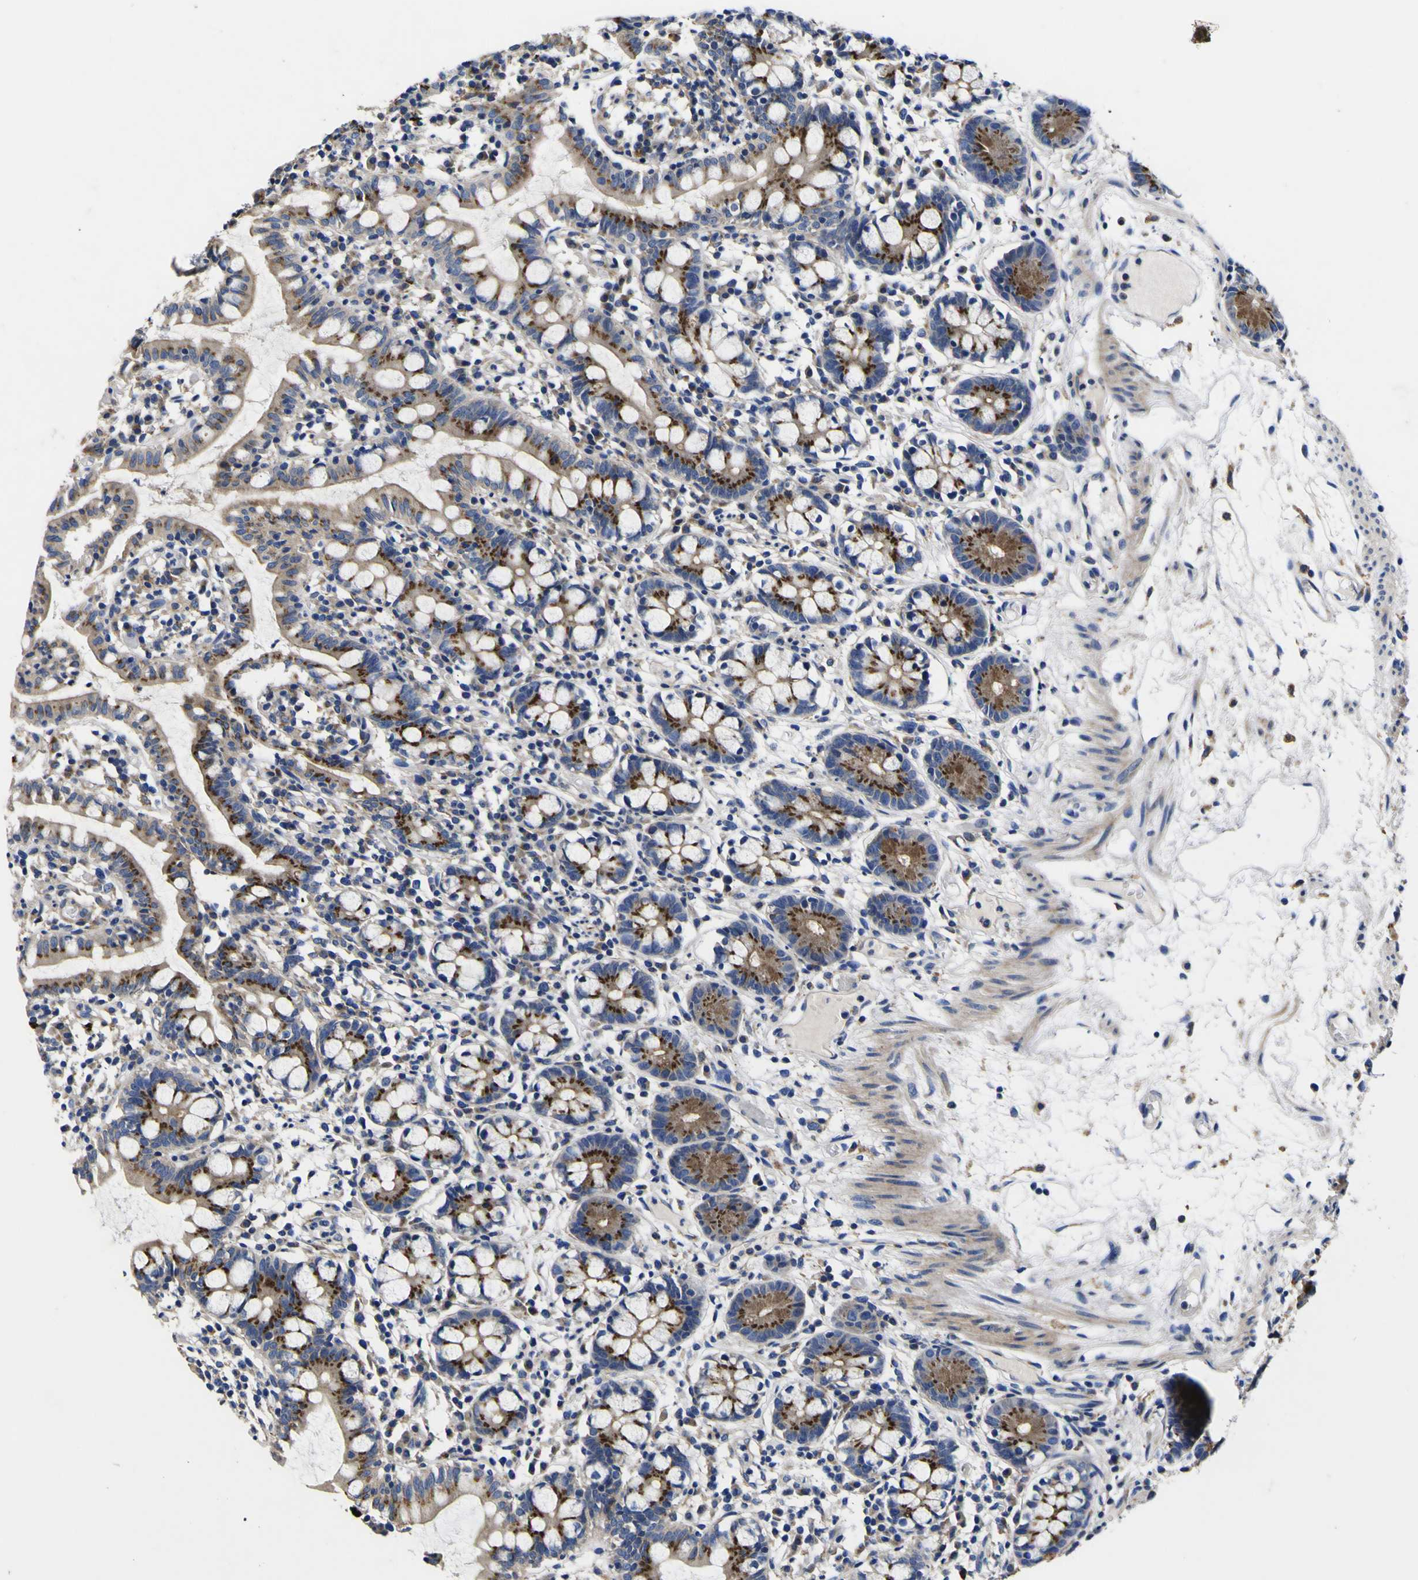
{"staining": {"intensity": "moderate", "quantity": ">75%", "location": "cytoplasmic/membranous"}, "tissue": "small intestine", "cell_type": "Glandular cells", "image_type": "normal", "snomed": [{"axis": "morphology", "description": "Normal tissue, NOS"}, {"axis": "morphology", "description": "Cystadenocarcinoma, serous, Metastatic site"}, {"axis": "topography", "description": "Small intestine"}], "caption": "Small intestine was stained to show a protein in brown. There is medium levels of moderate cytoplasmic/membranous positivity in approximately >75% of glandular cells. (DAB IHC, brown staining for protein, blue staining for nuclei).", "gene": "COA1", "patient": {"sex": "female", "age": 61}}